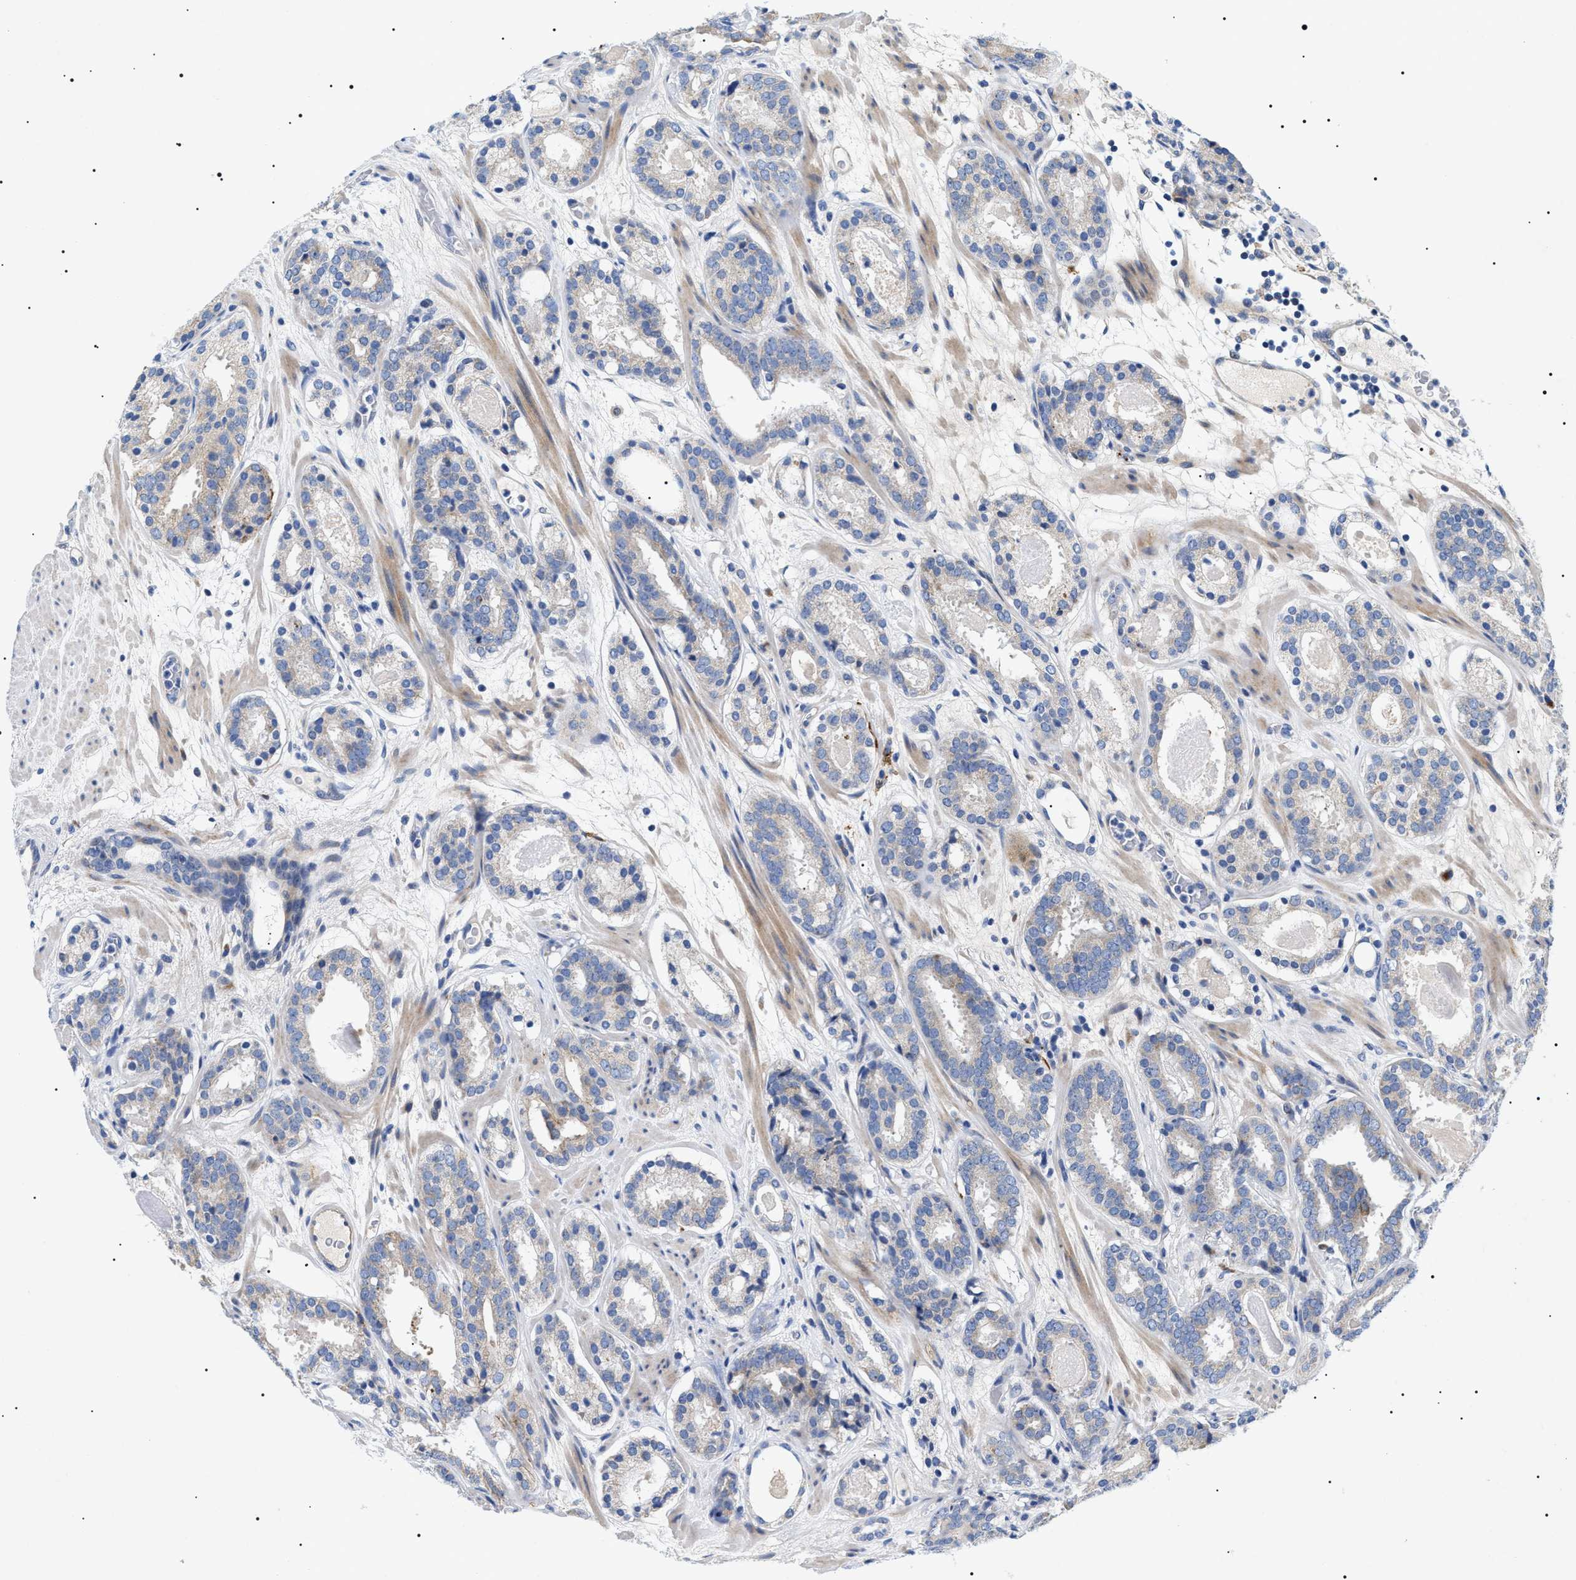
{"staining": {"intensity": "negative", "quantity": "none", "location": "none"}, "tissue": "prostate cancer", "cell_type": "Tumor cells", "image_type": "cancer", "snomed": [{"axis": "morphology", "description": "Adenocarcinoma, Low grade"}, {"axis": "topography", "description": "Prostate"}], "caption": "Photomicrograph shows no protein positivity in tumor cells of prostate cancer (adenocarcinoma (low-grade)) tissue.", "gene": "TMEM222", "patient": {"sex": "male", "age": 69}}